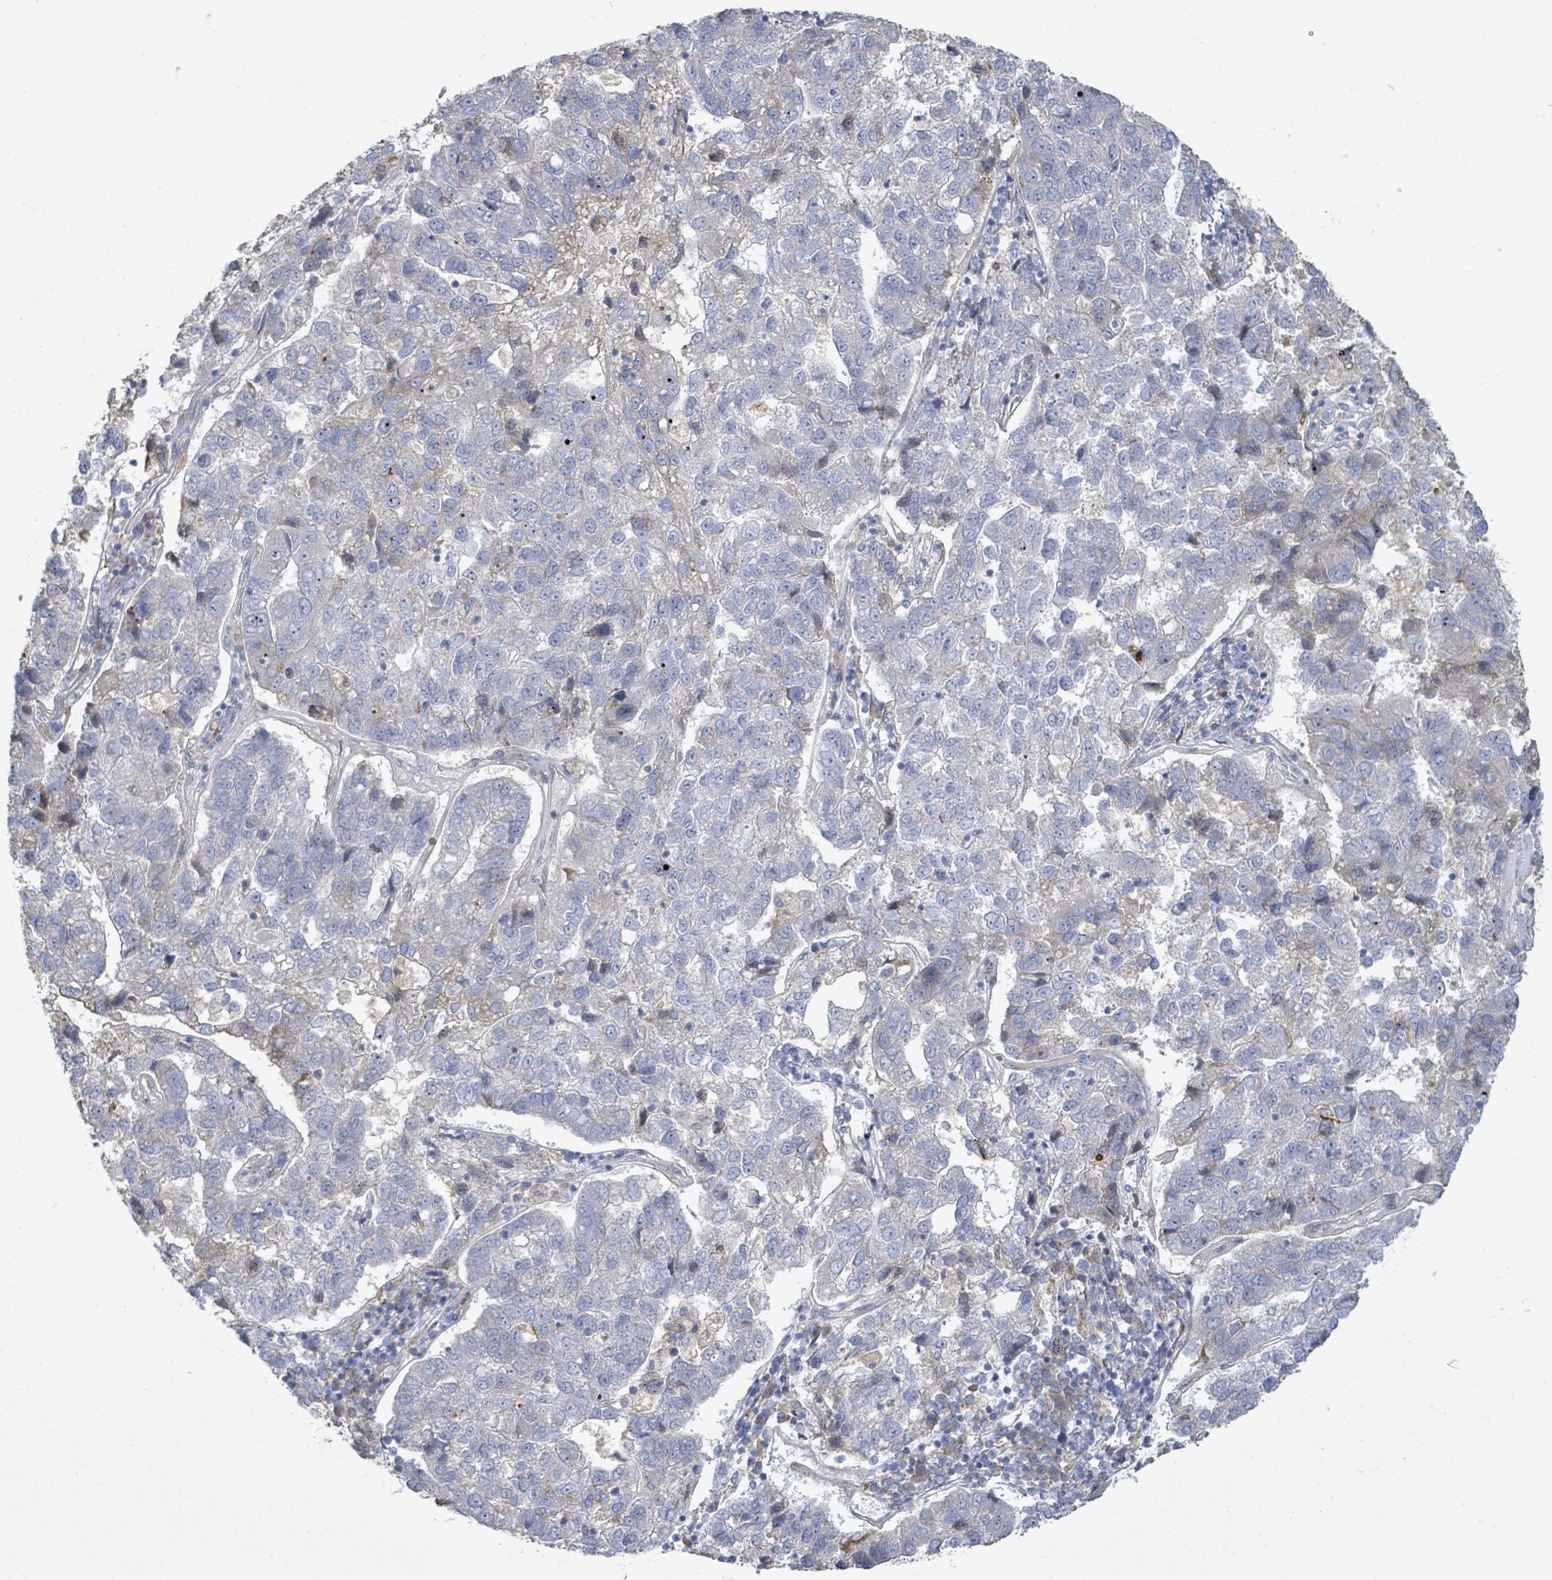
{"staining": {"intensity": "negative", "quantity": "none", "location": "none"}, "tissue": "pancreatic cancer", "cell_type": "Tumor cells", "image_type": "cancer", "snomed": [{"axis": "morphology", "description": "Adenocarcinoma, NOS"}, {"axis": "topography", "description": "Pancreas"}], "caption": "IHC of pancreatic cancer displays no expression in tumor cells.", "gene": "SLIT3", "patient": {"sex": "female", "age": 61}}